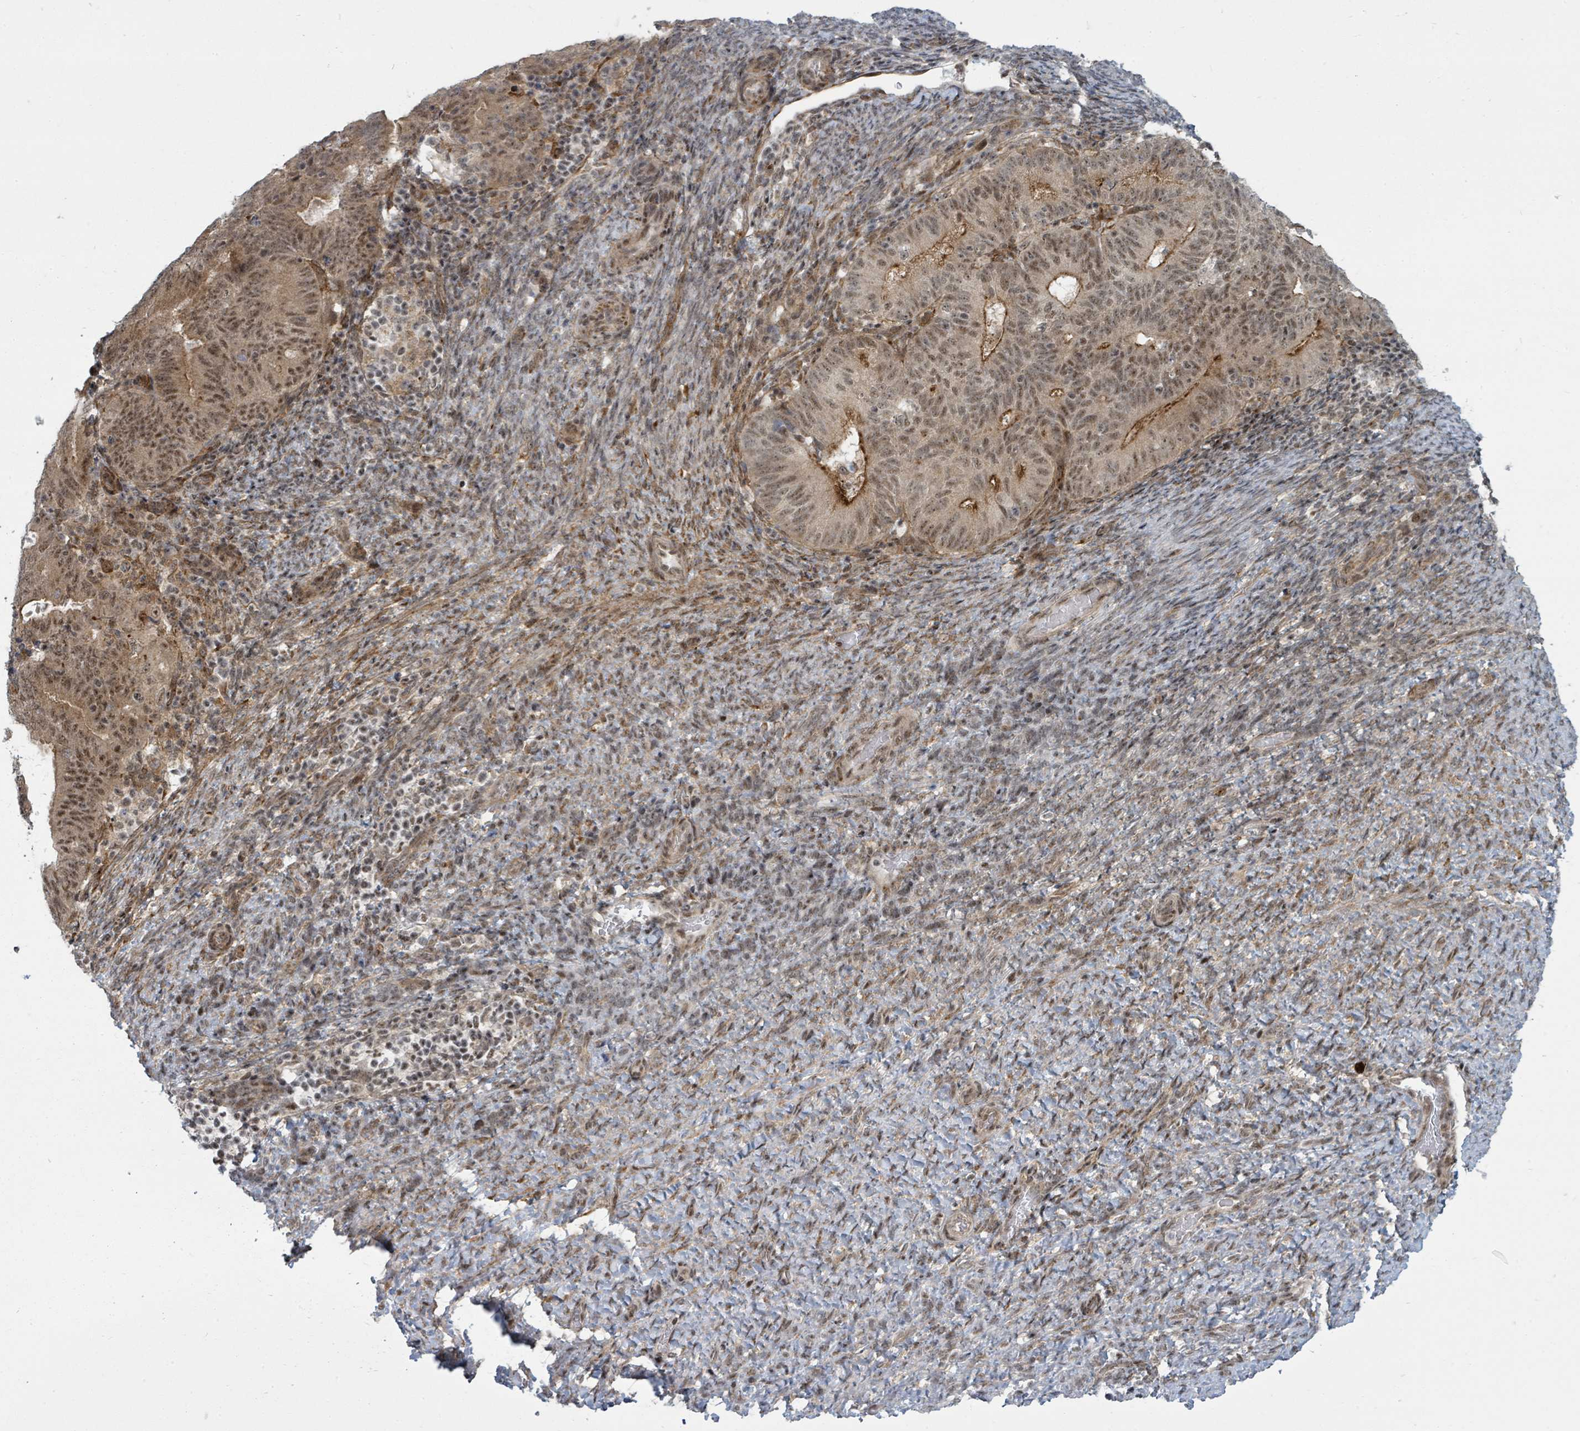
{"staining": {"intensity": "moderate", "quantity": ">75%", "location": "cytoplasmic/membranous,nuclear"}, "tissue": "endometrial cancer", "cell_type": "Tumor cells", "image_type": "cancer", "snomed": [{"axis": "morphology", "description": "Adenocarcinoma, NOS"}, {"axis": "topography", "description": "Endometrium"}], "caption": "An IHC histopathology image of tumor tissue is shown. Protein staining in brown labels moderate cytoplasmic/membranous and nuclear positivity in adenocarcinoma (endometrial) within tumor cells.", "gene": "PSMG2", "patient": {"sex": "female", "age": 70}}